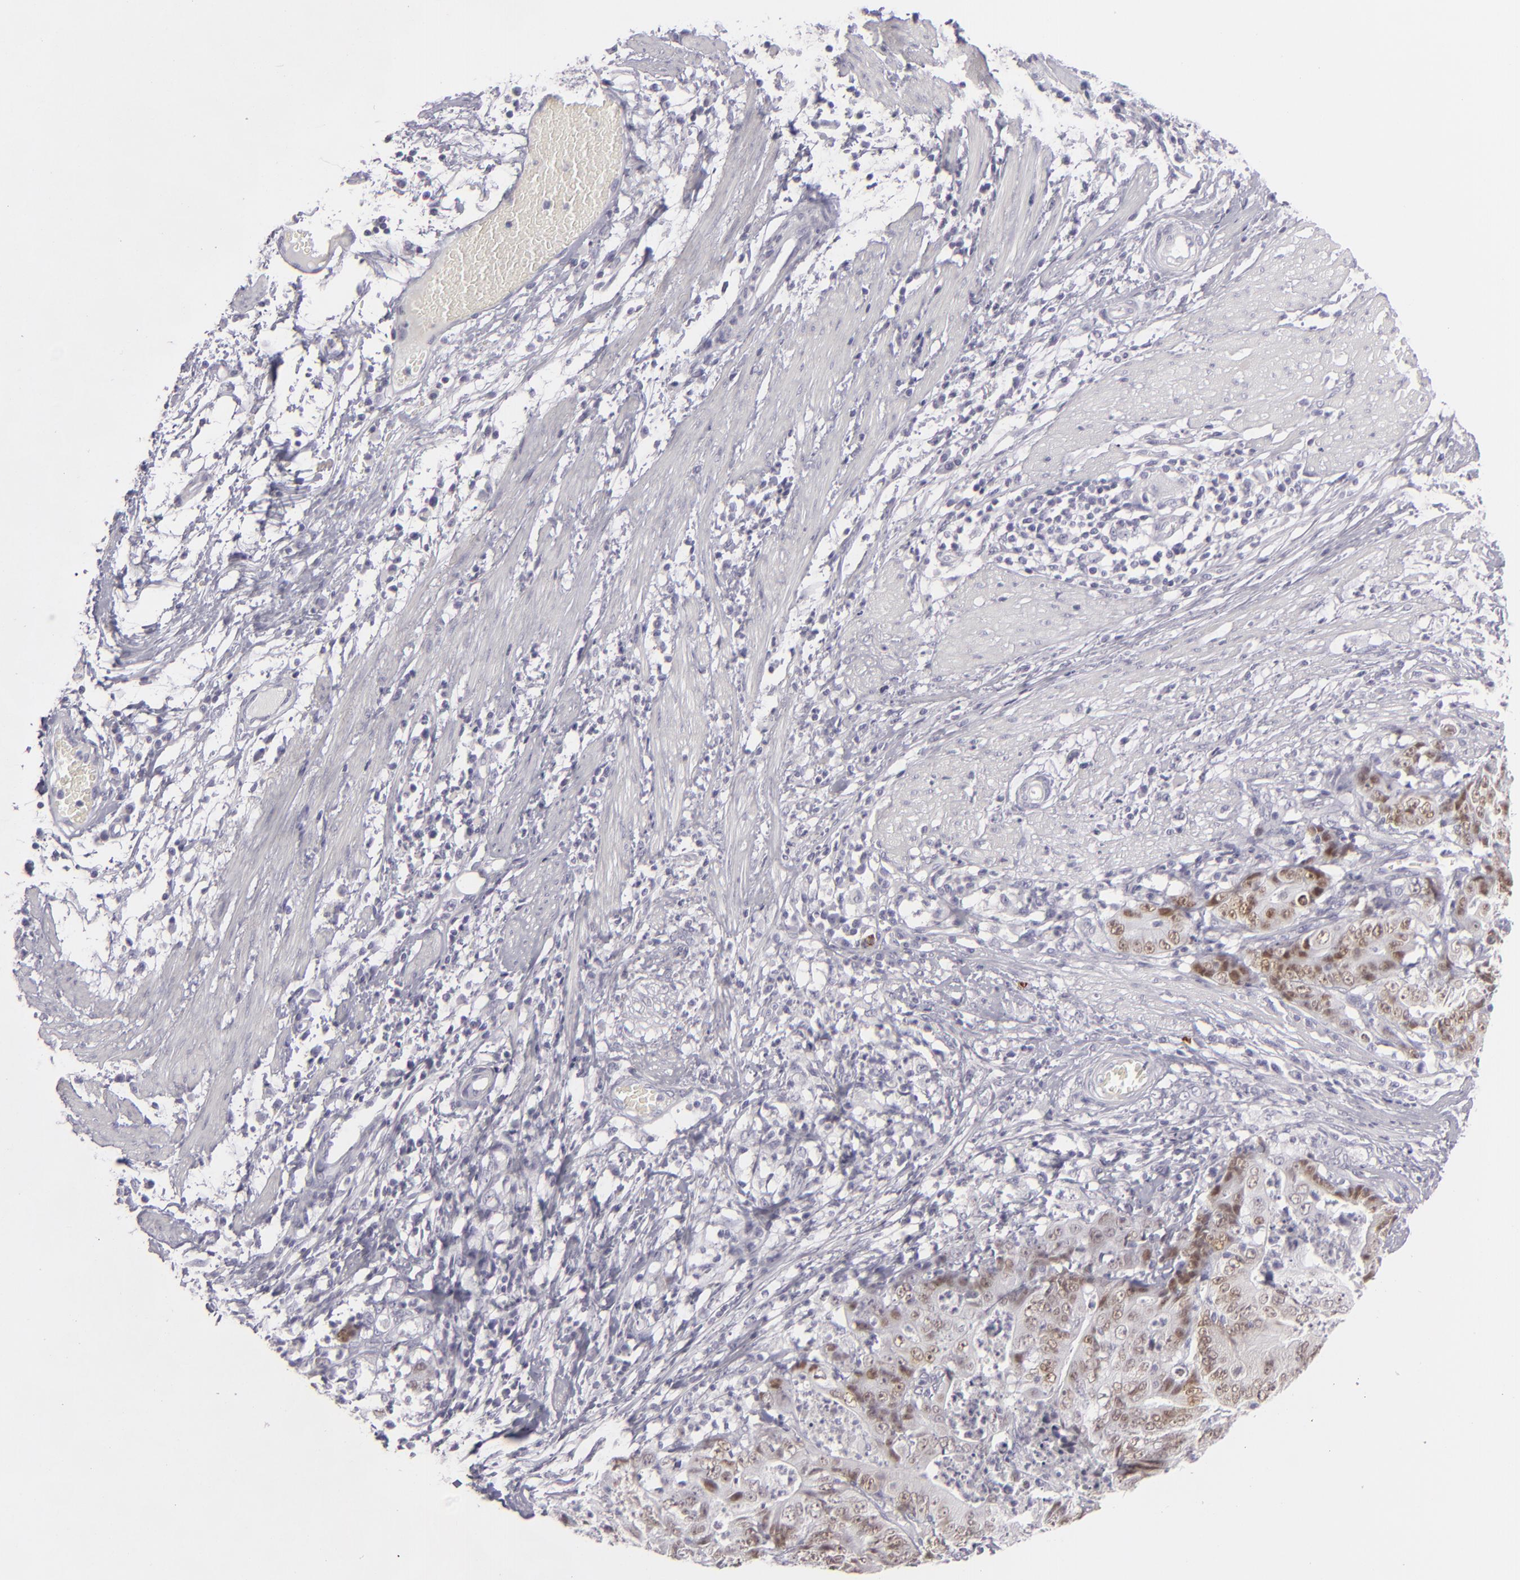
{"staining": {"intensity": "moderate", "quantity": "25%-75%", "location": "nuclear"}, "tissue": "stomach cancer", "cell_type": "Tumor cells", "image_type": "cancer", "snomed": [{"axis": "morphology", "description": "Adenocarcinoma, NOS"}, {"axis": "topography", "description": "Stomach, lower"}], "caption": "Brown immunohistochemical staining in stomach adenocarcinoma reveals moderate nuclear expression in approximately 25%-75% of tumor cells.", "gene": "CDX2", "patient": {"sex": "female", "age": 86}}